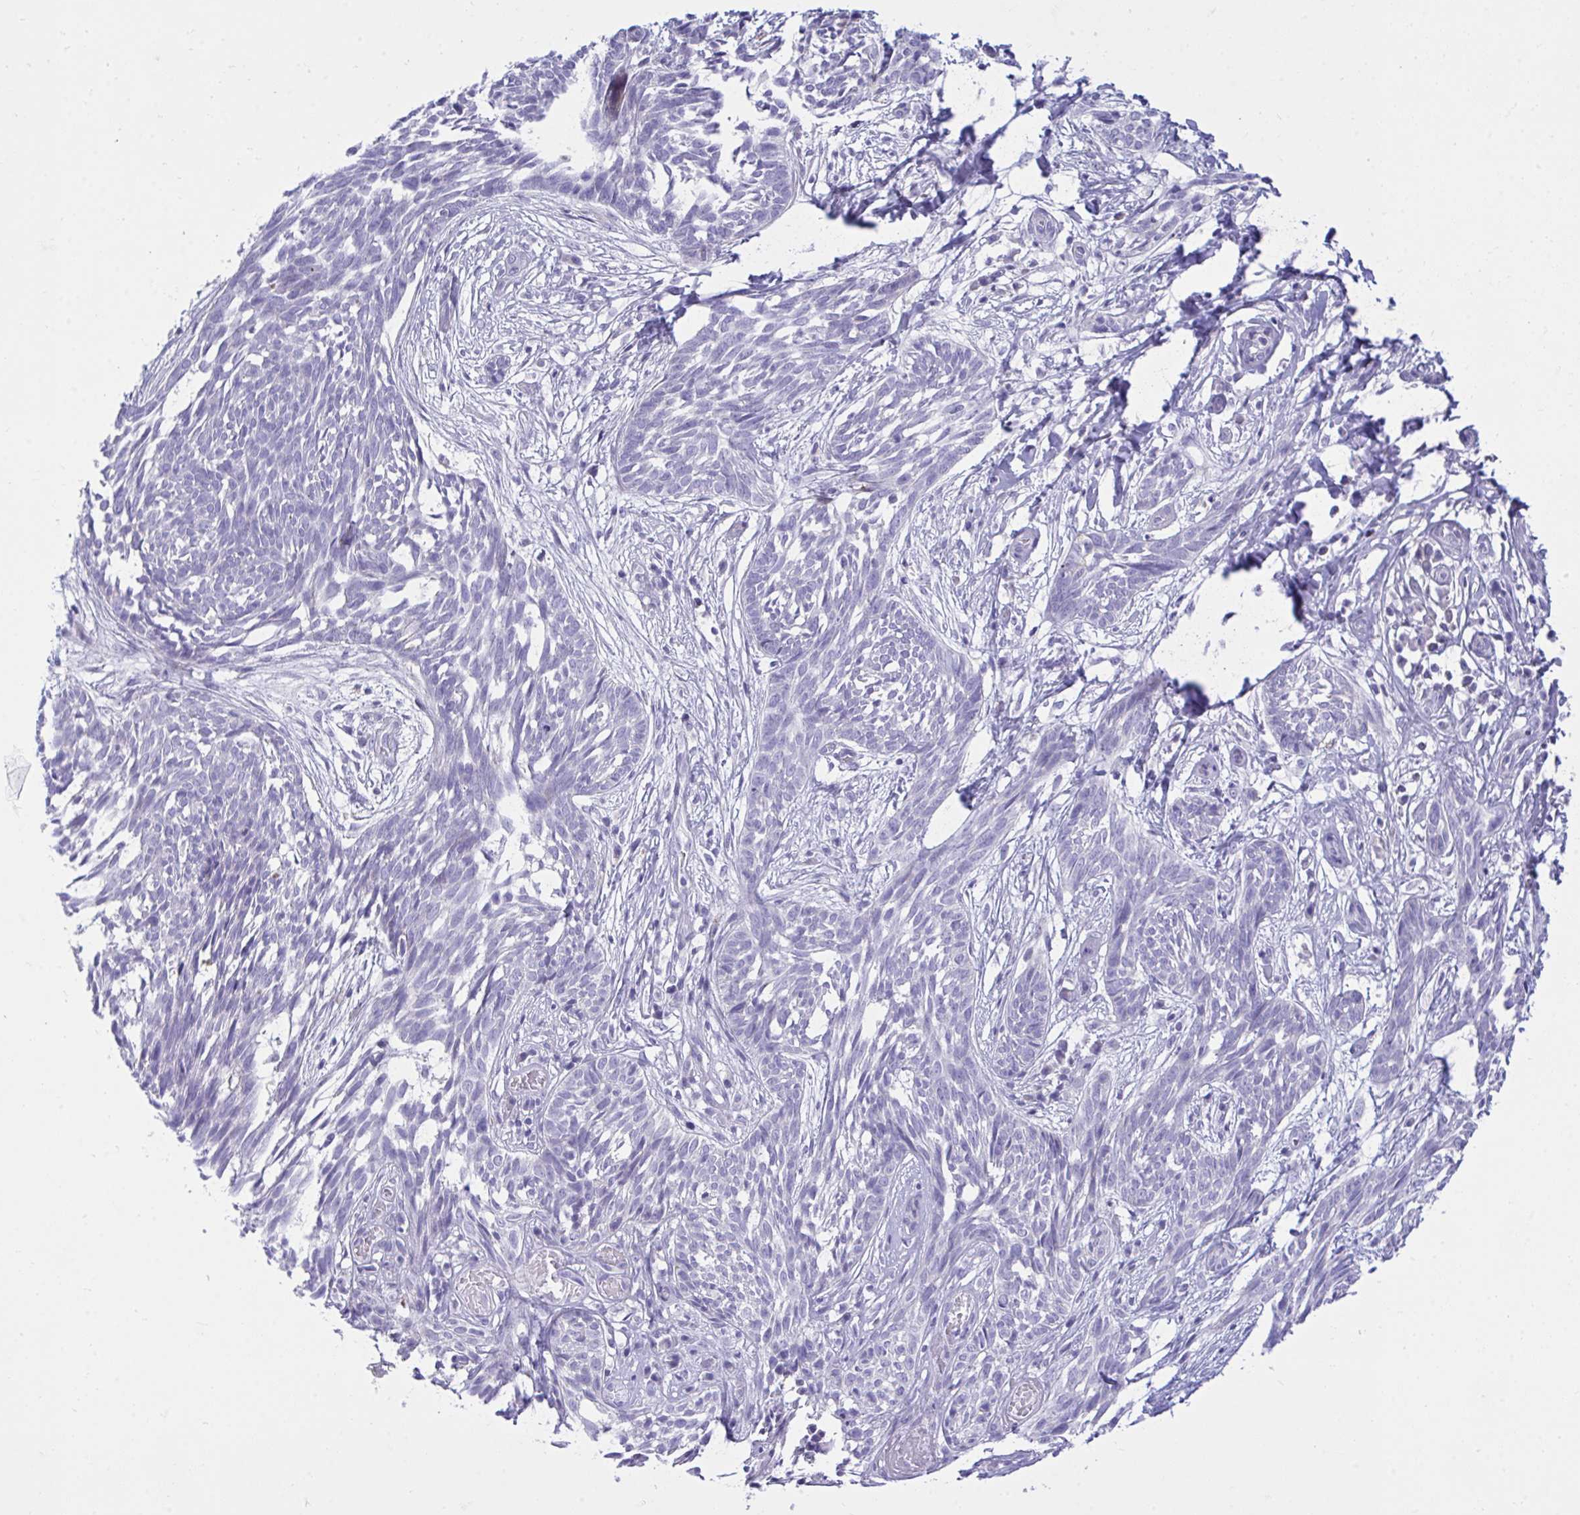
{"staining": {"intensity": "negative", "quantity": "none", "location": "none"}, "tissue": "skin cancer", "cell_type": "Tumor cells", "image_type": "cancer", "snomed": [{"axis": "morphology", "description": "Basal cell carcinoma"}, {"axis": "topography", "description": "Skin"}, {"axis": "topography", "description": "Skin, foot"}], "caption": "Immunohistochemistry (IHC) of human skin cancer (basal cell carcinoma) exhibits no expression in tumor cells. (Stains: DAB immunohistochemistry (IHC) with hematoxylin counter stain, Microscopy: brightfield microscopy at high magnification).", "gene": "MED9", "patient": {"sex": "female", "age": 86}}